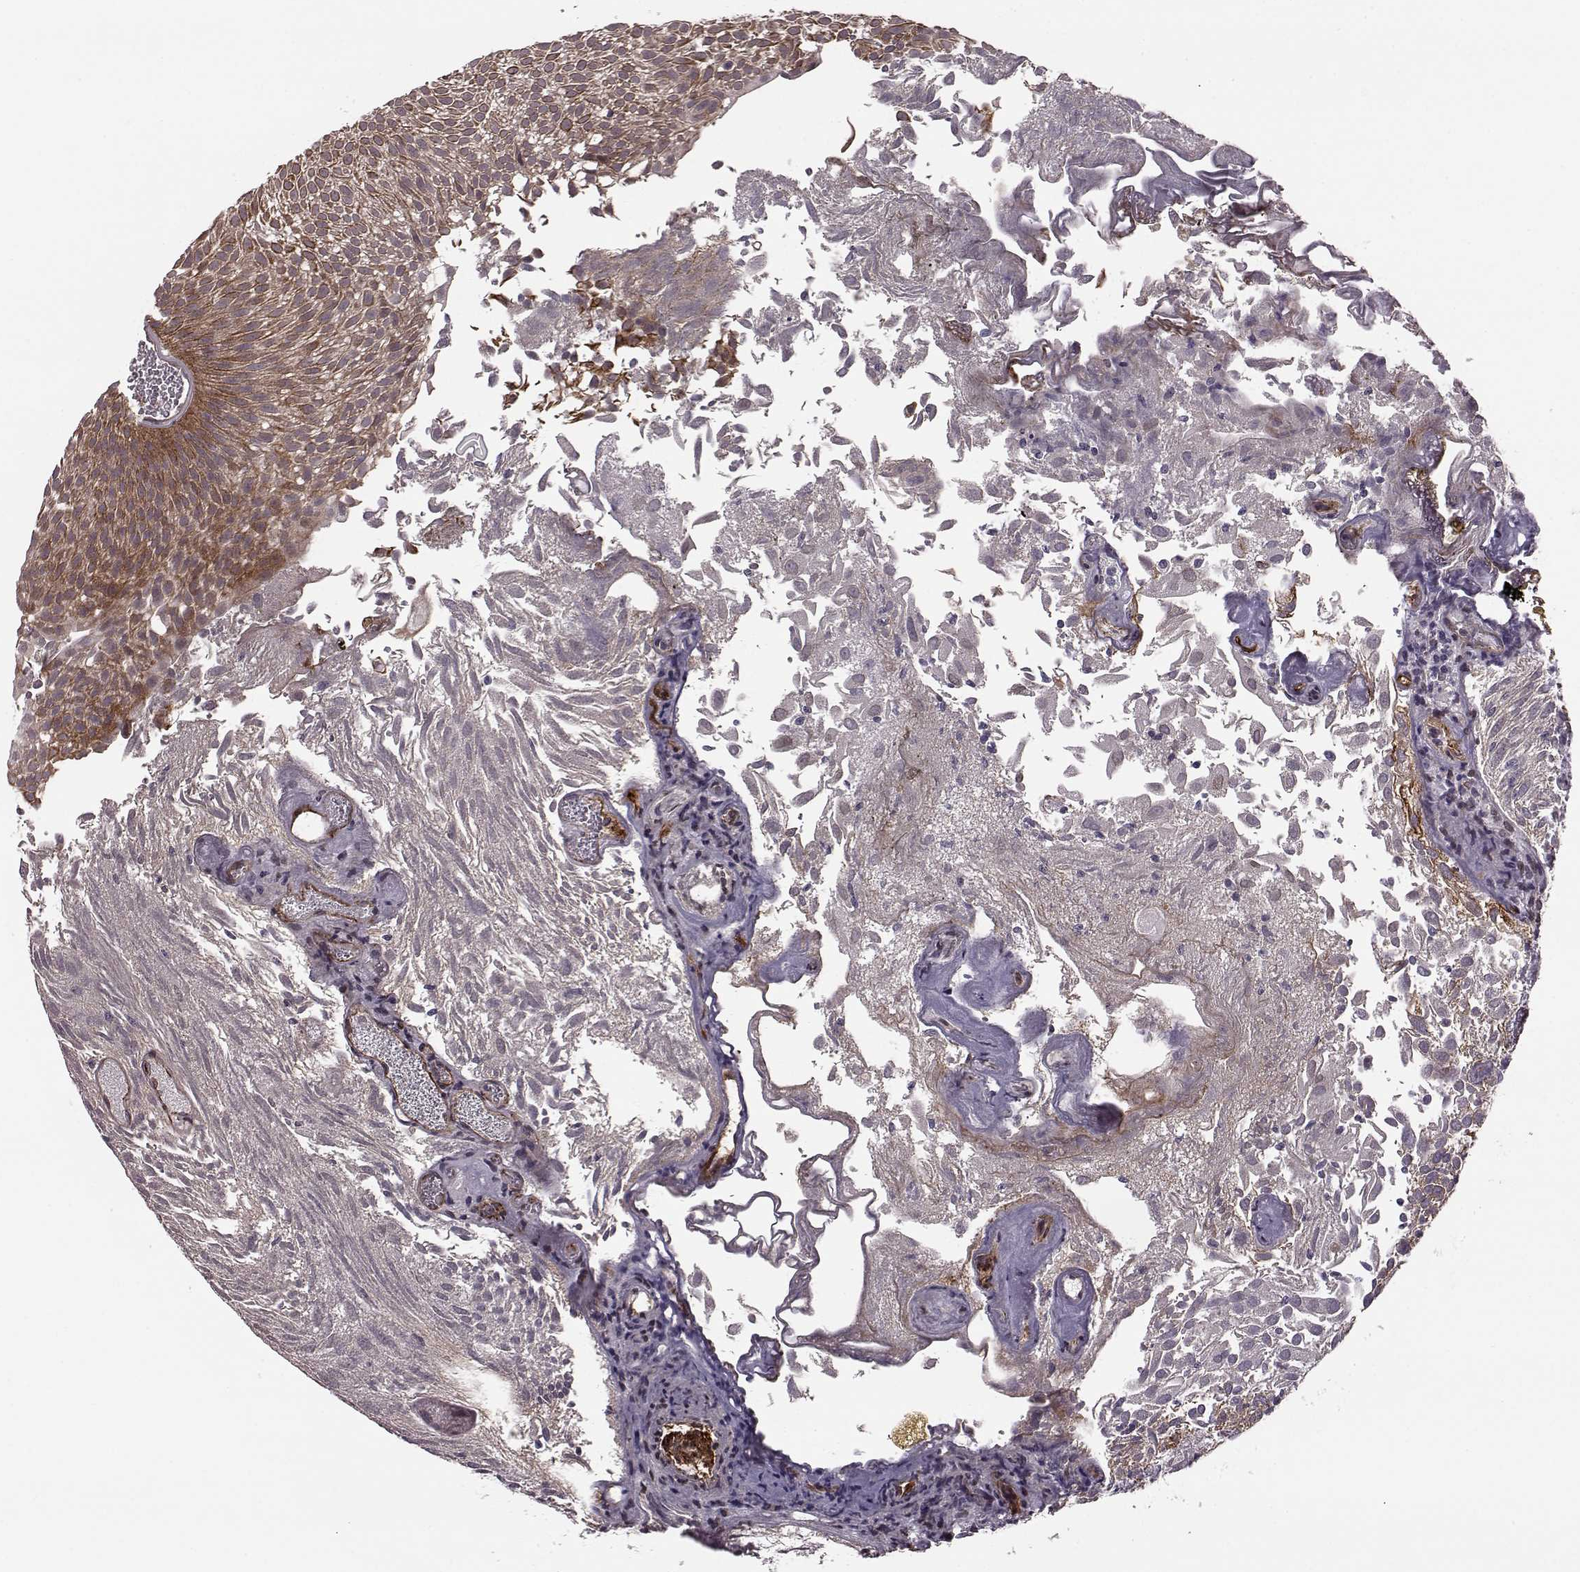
{"staining": {"intensity": "moderate", "quantity": "25%-75%", "location": "cytoplasmic/membranous"}, "tissue": "urothelial cancer", "cell_type": "Tumor cells", "image_type": "cancer", "snomed": [{"axis": "morphology", "description": "Urothelial carcinoma, Low grade"}, {"axis": "topography", "description": "Urinary bladder"}], "caption": "The micrograph demonstrates a brown stain indicating the presence of a protein in the cytoplasmic/membranous of tumor cells in urothelial carcinoma (low-grade).", "gene": "SYNPO", "patient": {"sex": "male", "age": 52}}